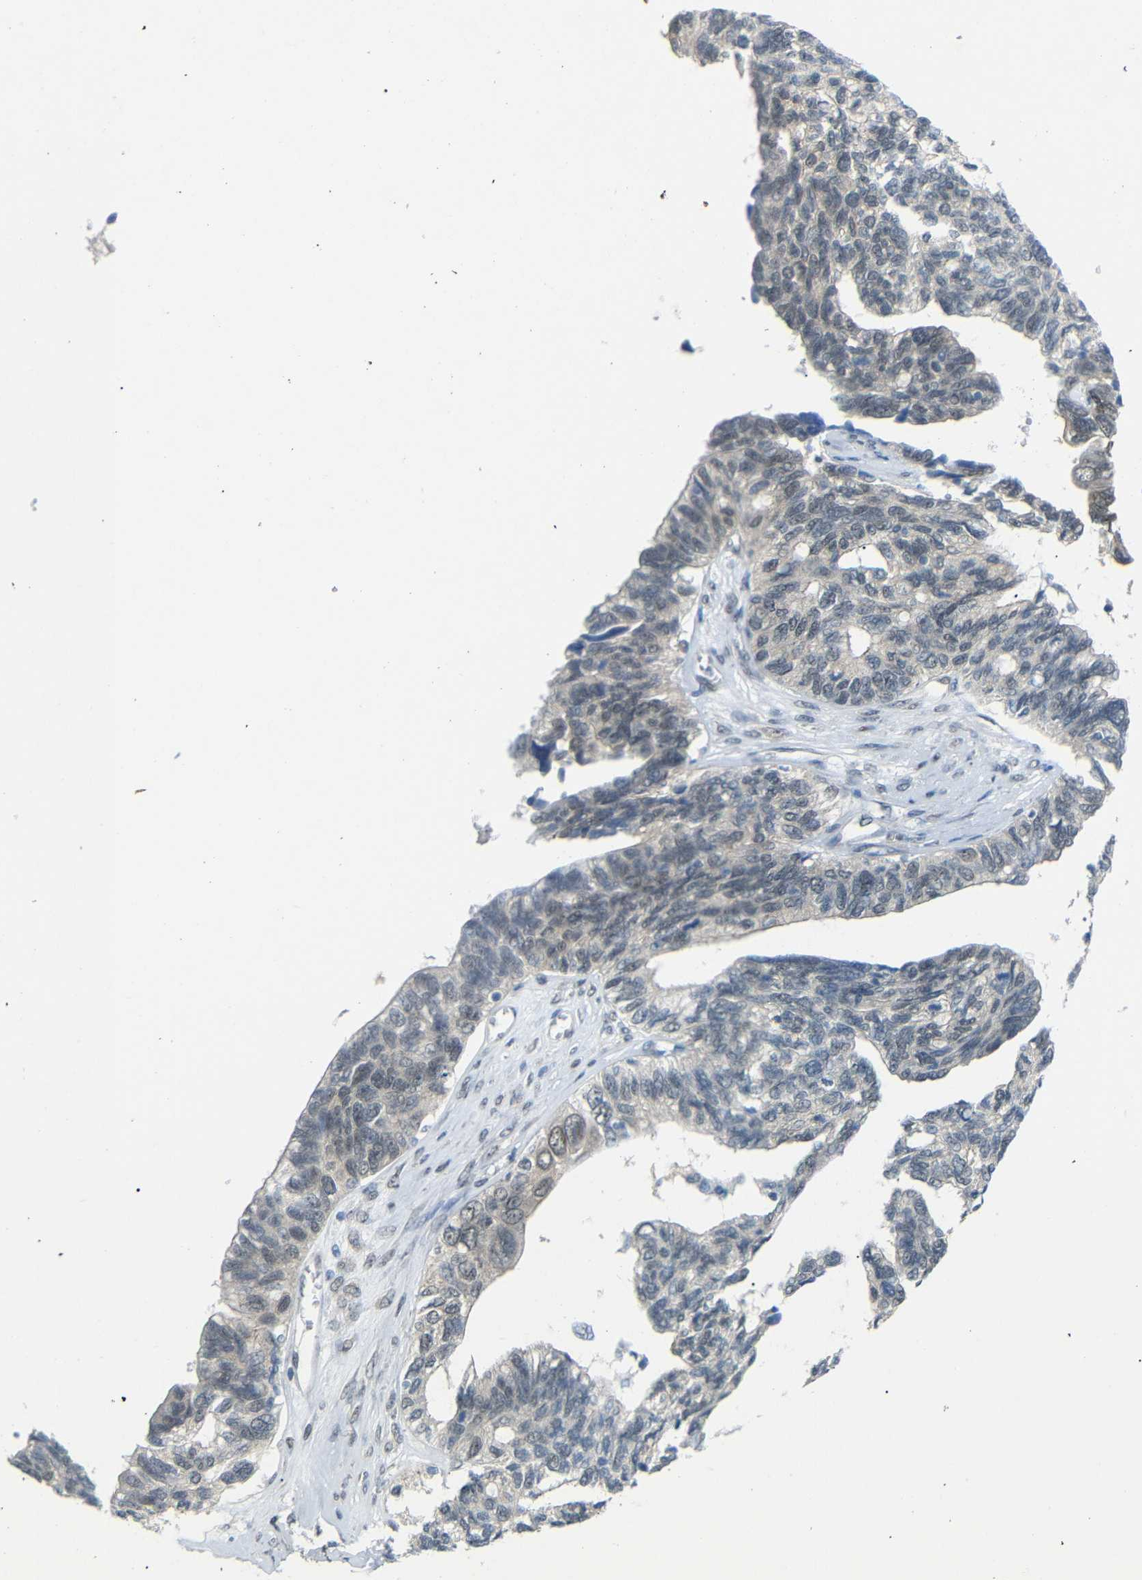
{"staining": {"intensity": "weak", "quantity": "<25%", "location": "cytoplasmic/membranous"}, "tissue": "ovarian cancer", "cell_type": "Tumor cells", "image_type": "cancer", "snomed": [{"axis": "morphology", "description": "Cystadenocarcinoma, serous, NOS"}, {"axis": "topography", "description": "Ovary"}], "caption": "DAB immunohistochemical staining of human ovarian cancer demonstrates no significant expression in tumor cells. (DAB (3,3'-diaminobenzidine) immunohistochemistry (IHC) with hematoxylin counter stain).", "gene": "GPR158", "patient": {"sex": "female", "age": 79}}